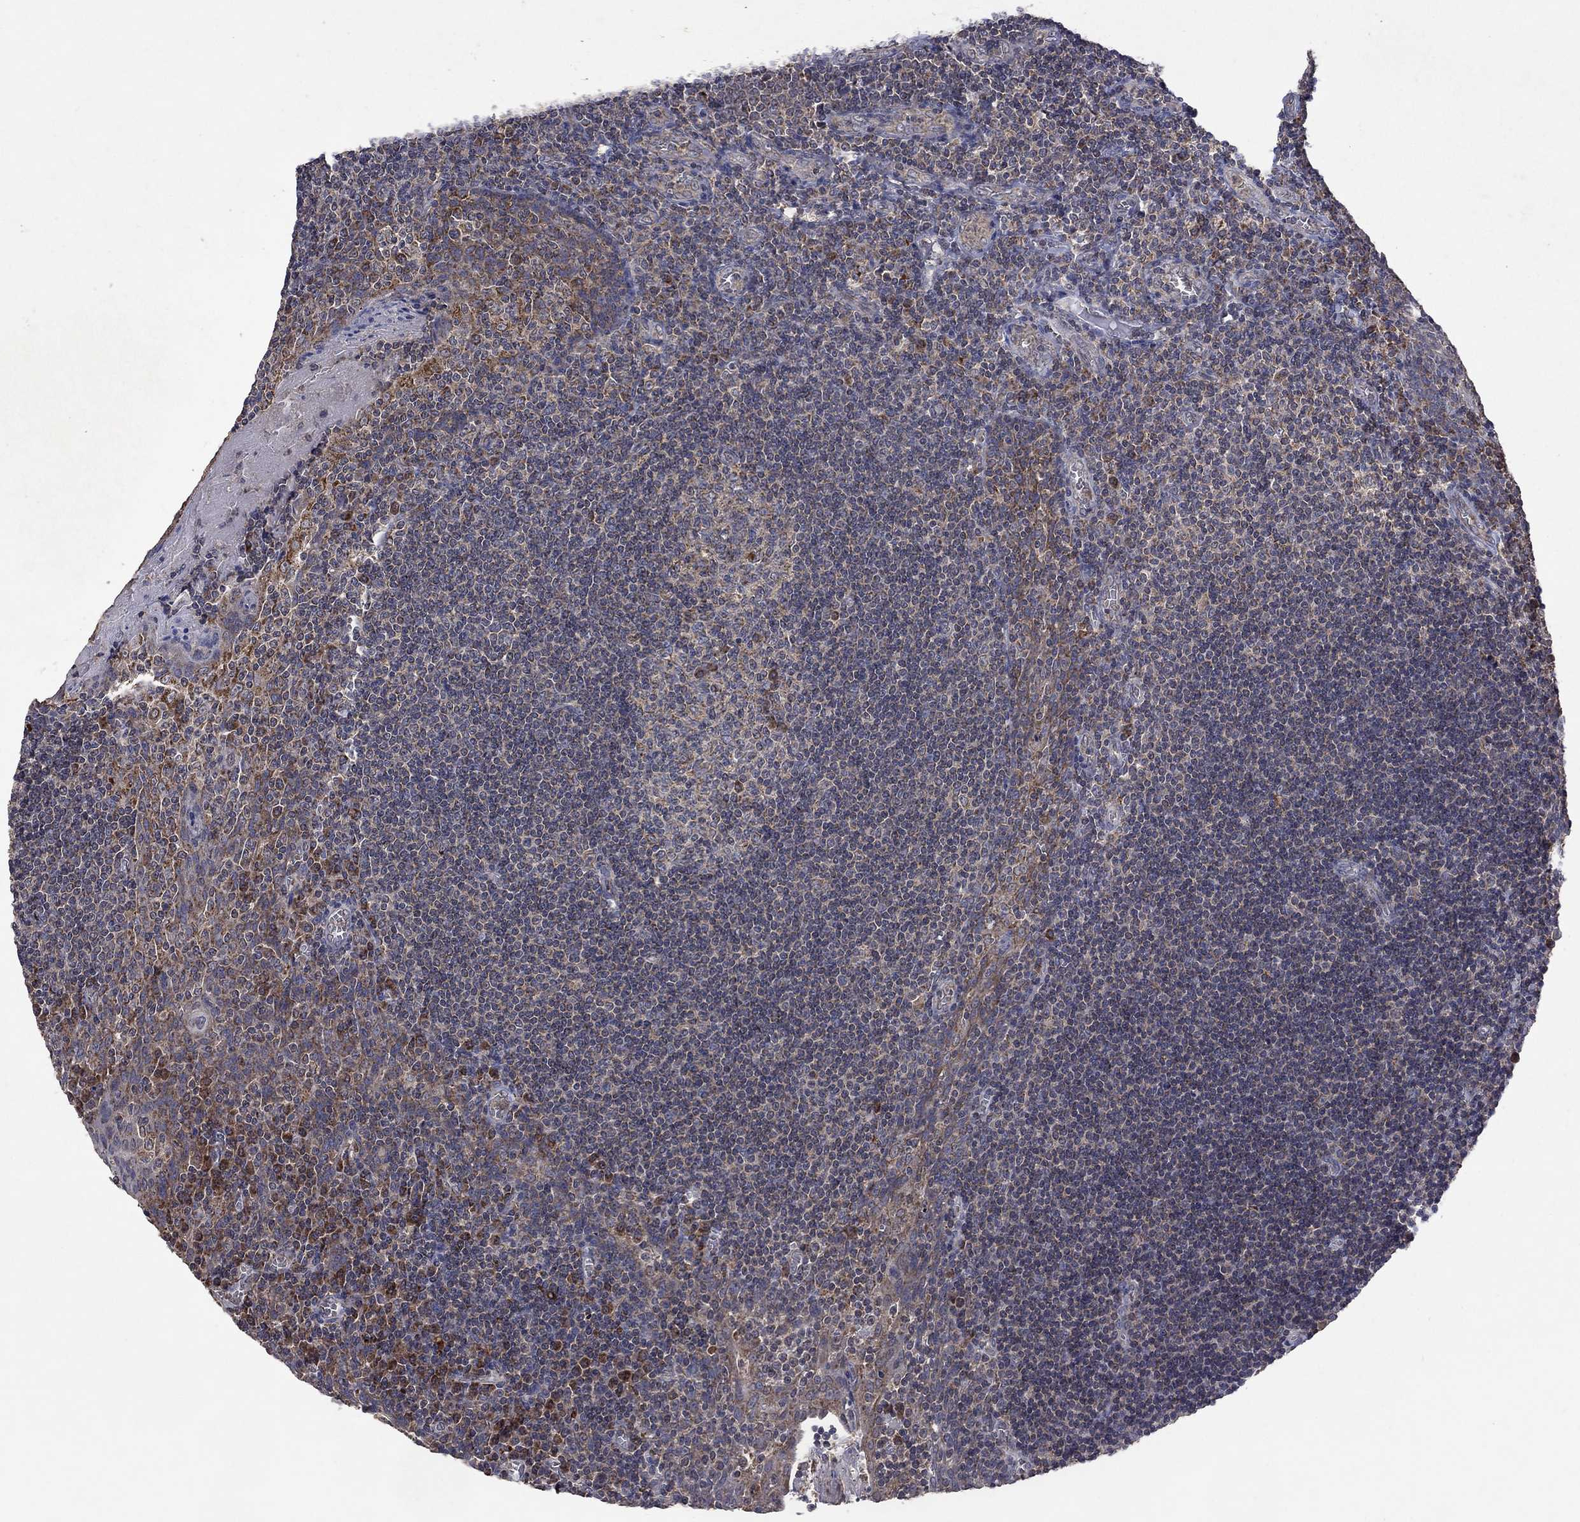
{"staining": {"intensity": "strong", "quantity": "<25%", "location": "cytoplasmic/membranous"}, "tissue": "tonsil", "cell_type": "Germinal center cells", "image_type": "normal", "snomed": [{"axis": "morphology", "description": "Normal tissue, NOS"}, {"axis": "morphology", "description": "Inflammation, NOS"}, {"axis": "topography", "description": "Tonsil"}], "caption": "Immunohistochemistry (IHC) (DAB (3,3'-diaminobenzidine)) staining of normal human tonsil exhibits strong cytoplasmic/membranous protein expression in approximately <25% of germinal center cells.", "gene": "DPH1", "patient": {"sex": "female", "age": 31}}